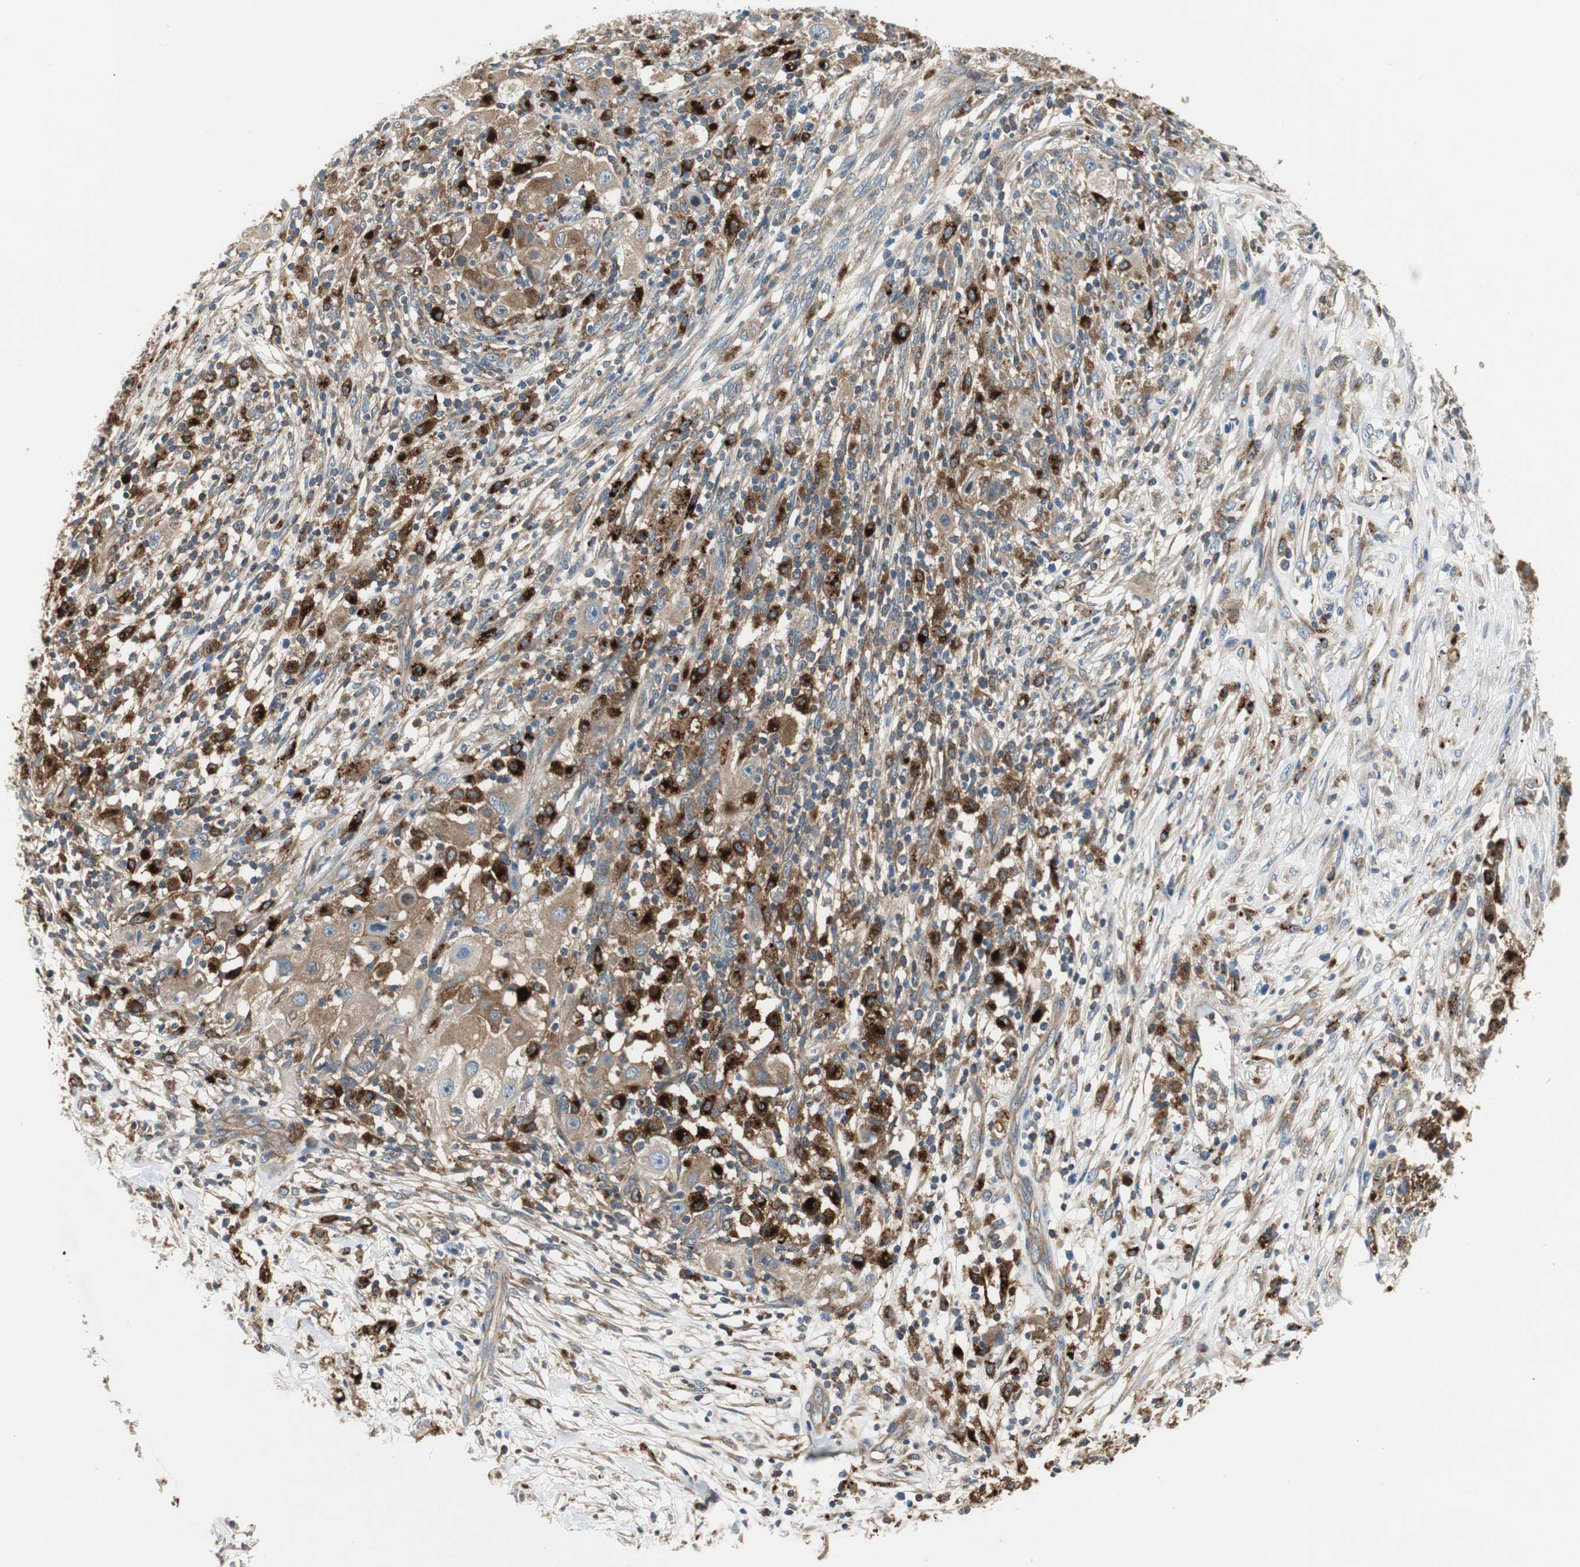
{"staining": {"intensity": "moderate", "quantity": ">75%", "location": "cytoplasmic/membranous"}, "tissue": "ovarian cancer", "cell_type": "Tumor cells", "image_type": "cancer", "snomed": [{"axis": "morphology", "description": "Carcinoma, endometroid"}, {"axis": "topography", "description": "Ovary"}], "caption": "Protein expression analysis of ovarian endometroid carcinoma demonstrates moderate cytoplasmic/membranous expression in about >75% of tumor cells.", "gene": "NCK1", "patient": {"sex": "female", "age": 42}}